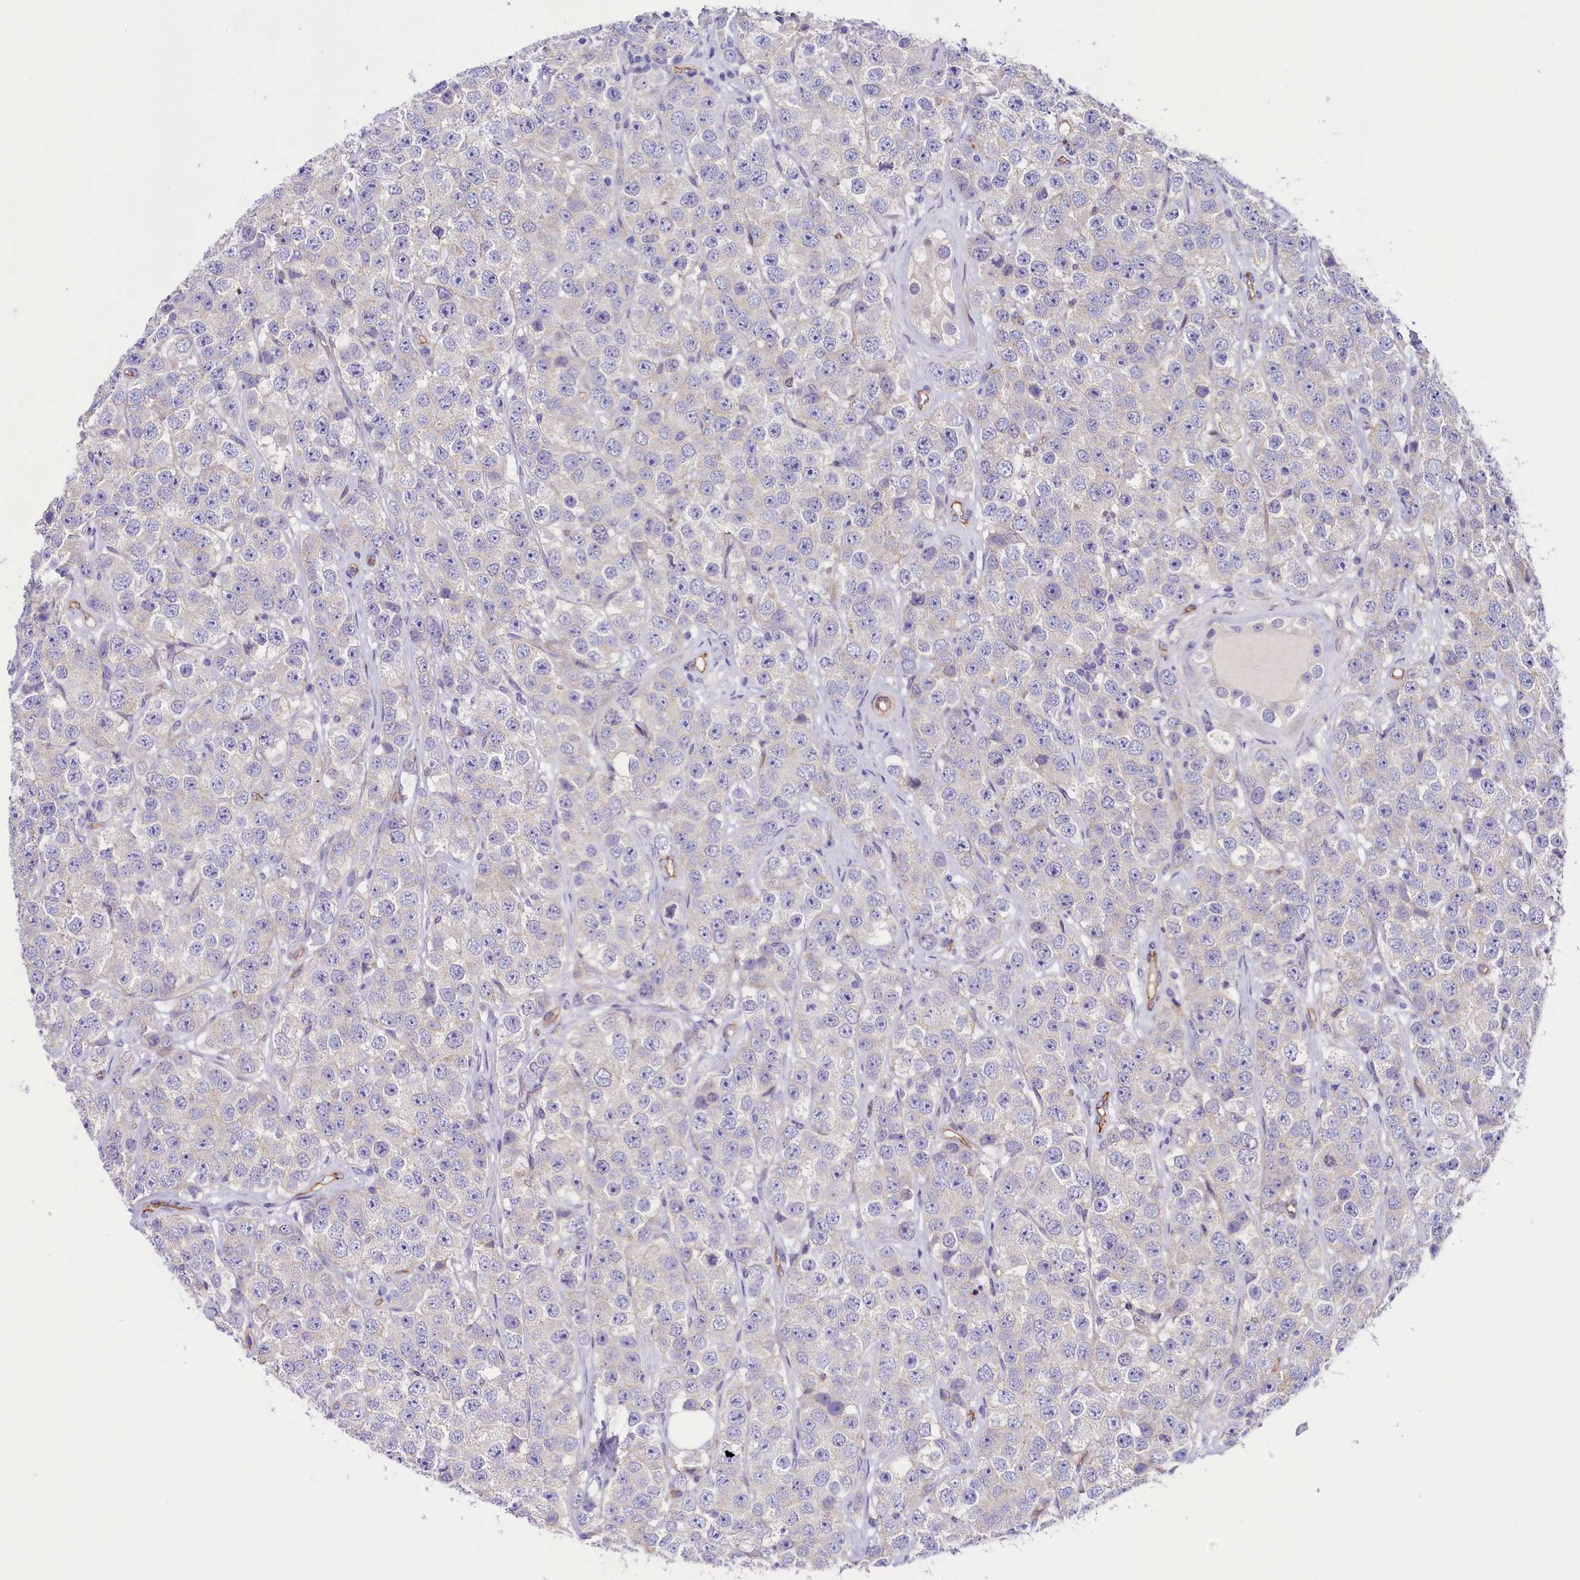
{"staining": {"intensity": "negative", "quantity": "none", "location": "none"}, "tissue": "testis cancer", "cell_type": "Tumor cells", "image_type": "cancer", "snomed": [{"axis": "morphology", "description": "Seminoma, NOS"}, {"axis": "topography", "description": "Testis"}], "caption": "Immunohistochemistry micrograph of neoplastic tissue: human seminoma (testis) stained with DAB displays no significant protein staining in tumor cells.", "gene": "SLF1", "patient": {"sex": "male", "age": 28}}